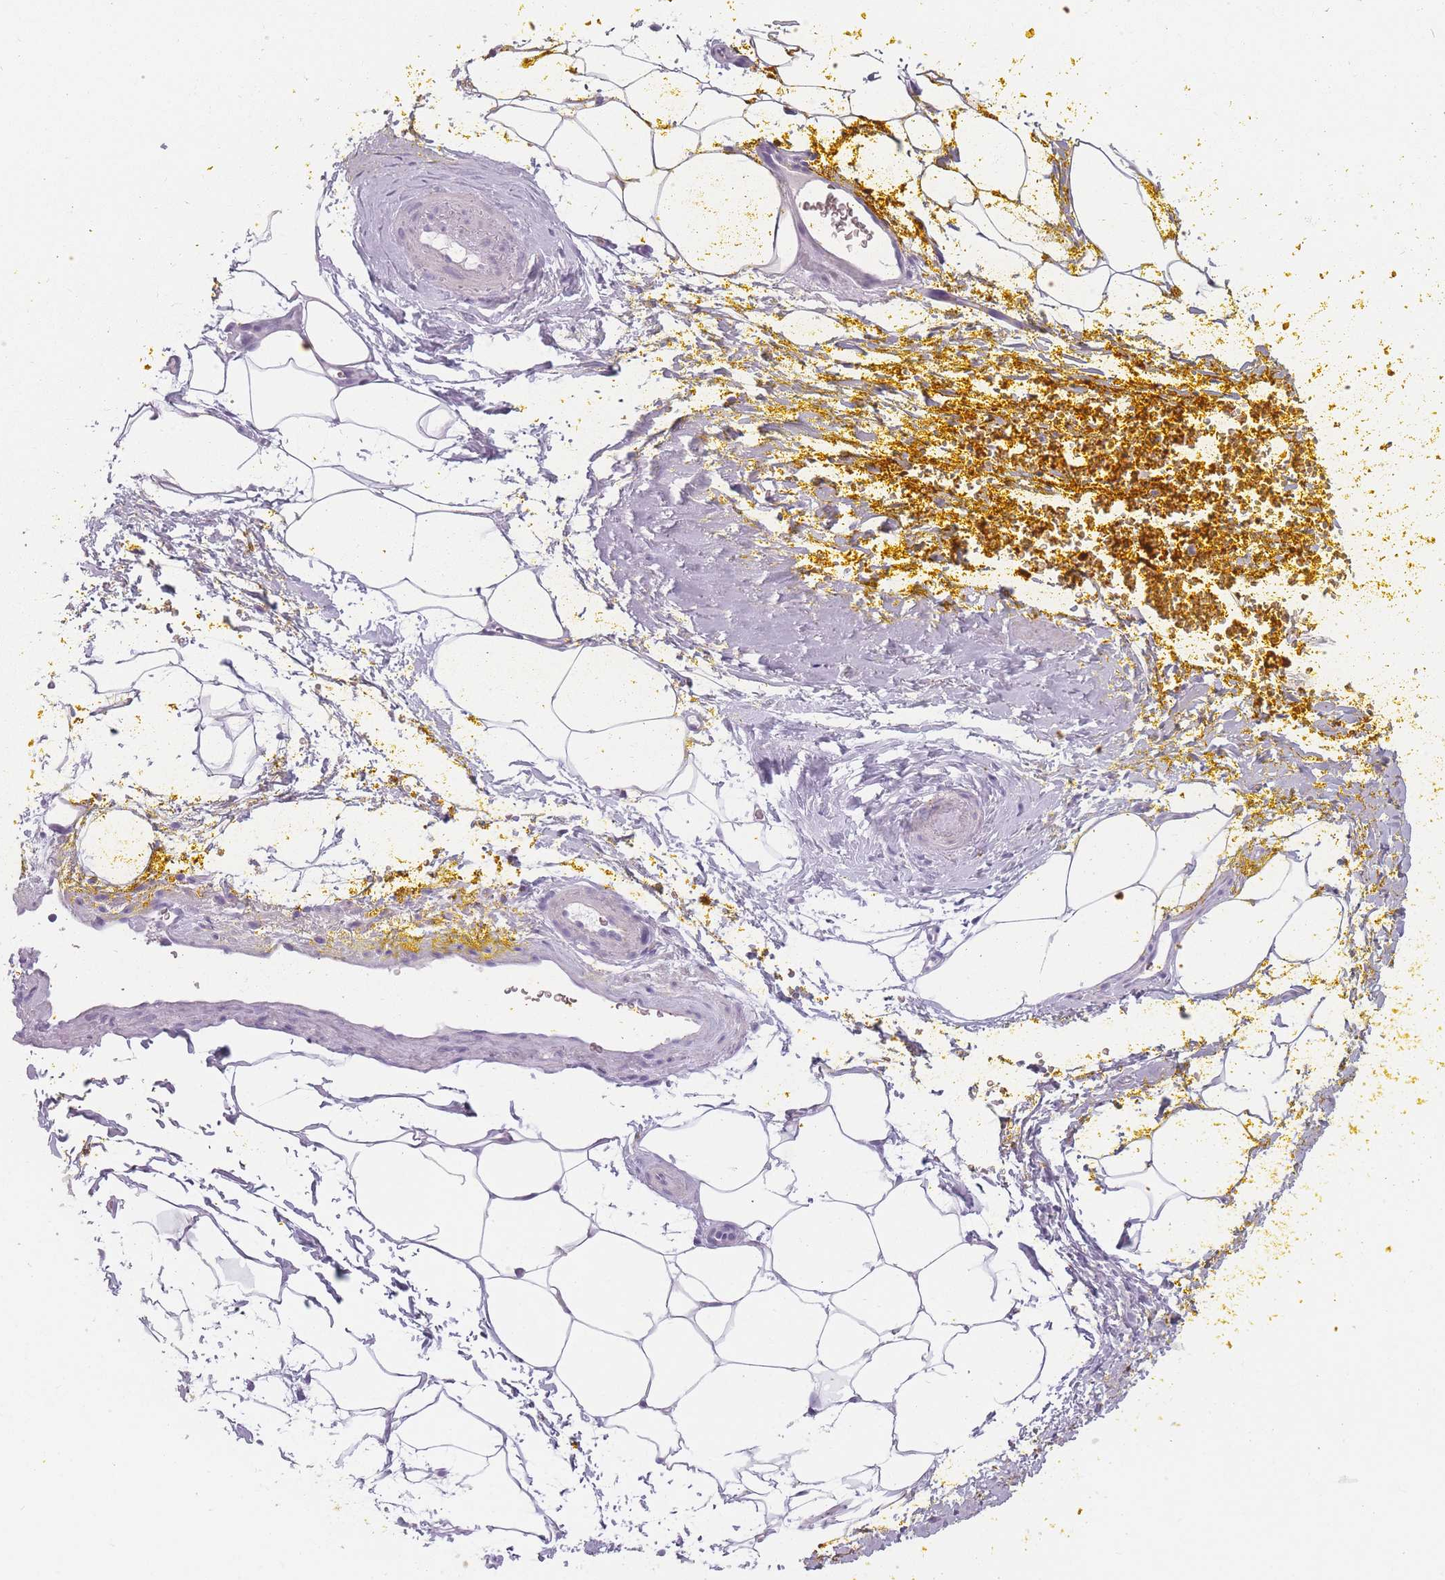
{"staining": {"intensity": "negative", "quantity": "none", "location": "none"}, "tissue": "adipose tissue", "cell_type": "Adipocytes", "image_type": "normal", "snomed": [{"axis": "morphology", "description": "Normal tissue, NOS"}, {"axis": "morphology", "description": "Adenocarcinoma, Low grade"}, {"axis": "topography", "description": "Prostate"}, {"axis": "topography", "description": "Peripheral nerve tissue"}], "caption": "A high-resolution image shows immunohistochemistry (IHC) staining of normal adipose tissue, which reveals no significant staining in adipocytes.", "gene": "PPFIA3", "patient": {"sex": "male", "age": 63}}